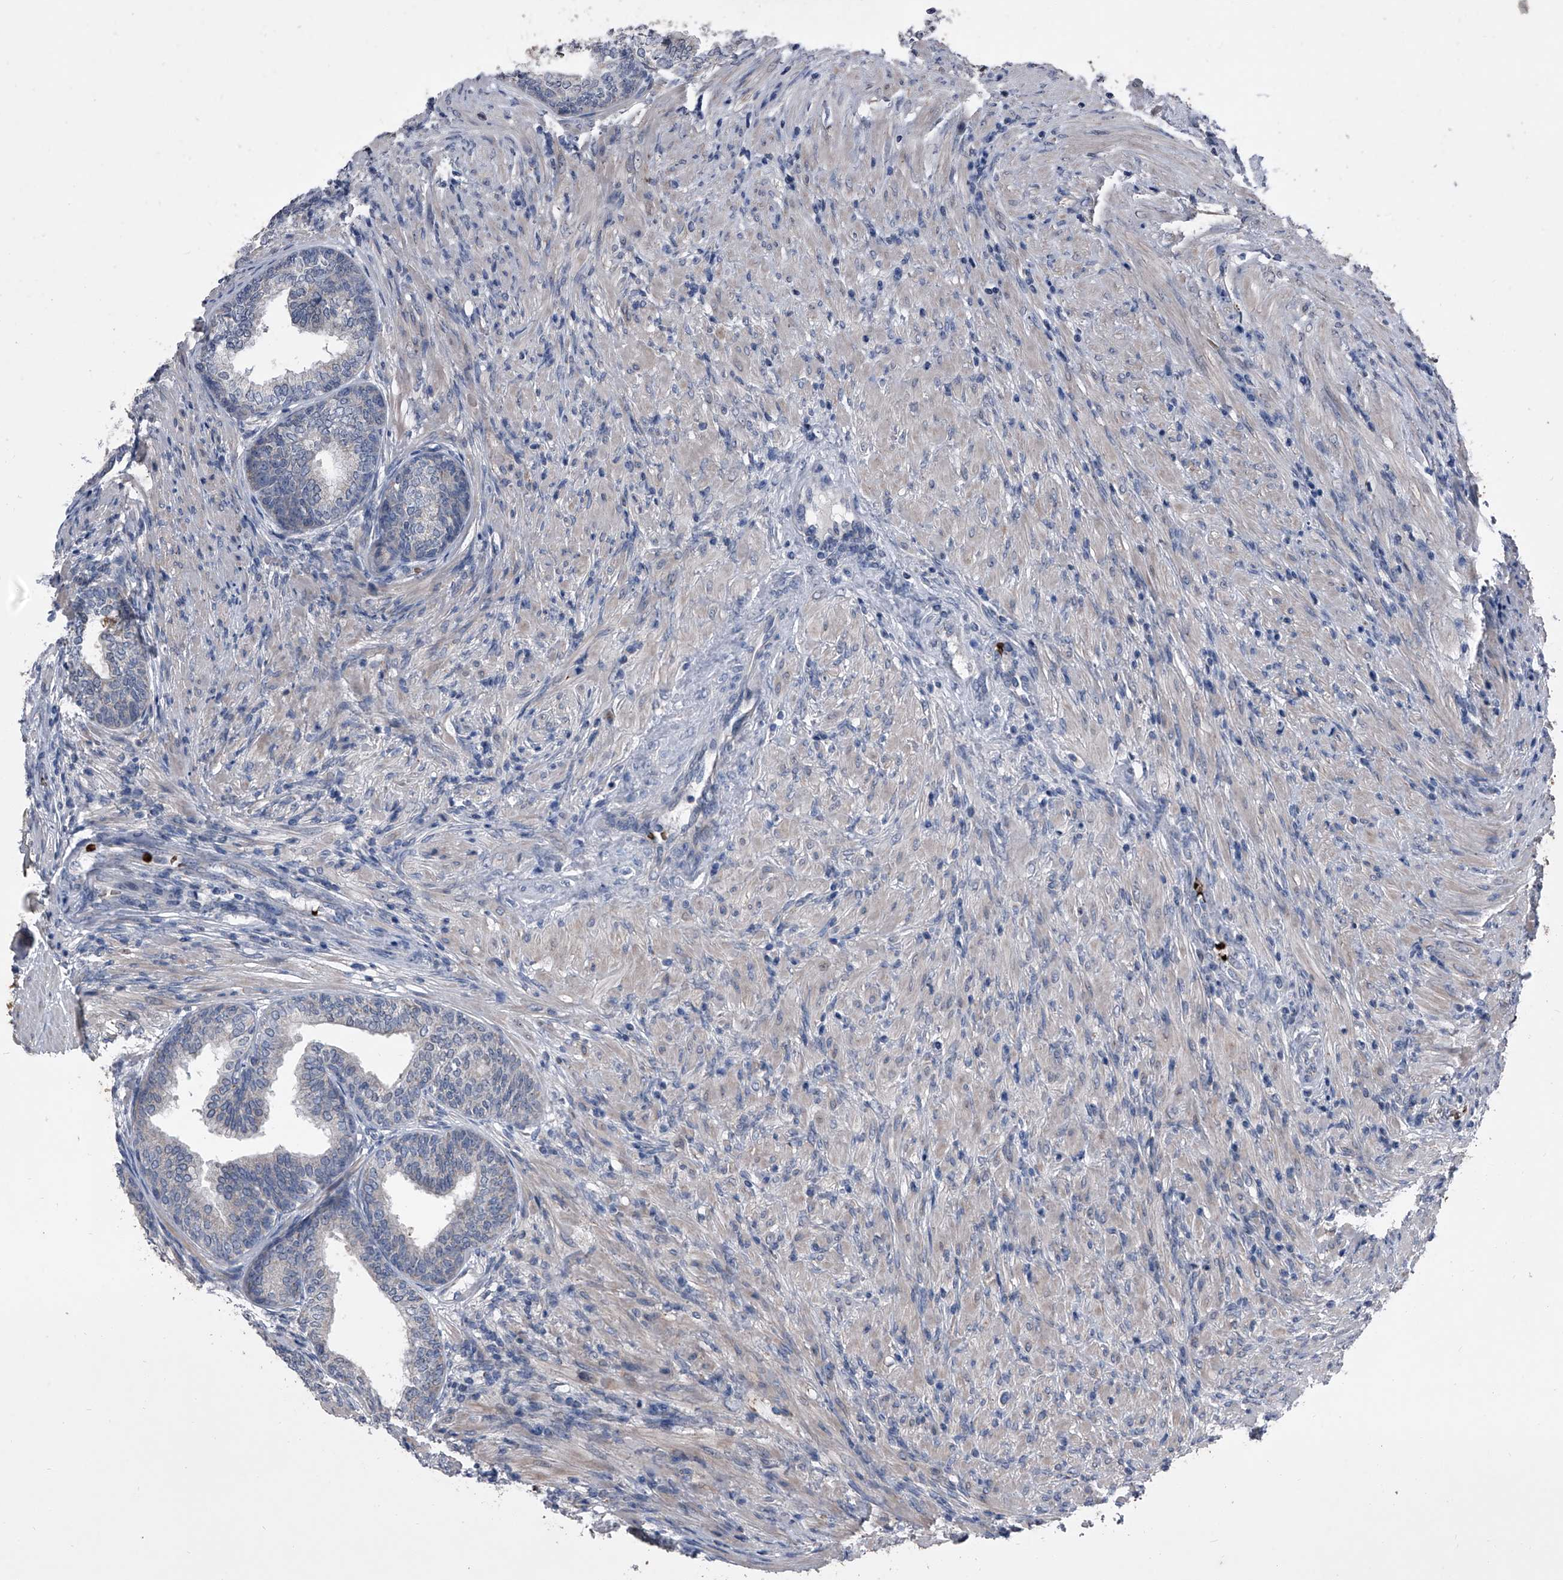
{"staining": {"intensity": "weak", "quantity": "<25%", "location": "cytoplasmic/membranous"}, "tissue": "prostate", "cell_type": "Glandular cells", "image_type": "normal", "snomed": [{"axis": "morphology", "description": "Normal tissue, NOS"}, {"axis": "topography", "description": "Prostate"}], "caption": "High power microscopy micrograph of an immunohistochemistry photomicrograph of unremarkable prostate, revealing no significant expression in glandular cells.", "gene": "CEP85L", "patient": {"sex": "male", "age": 76}}